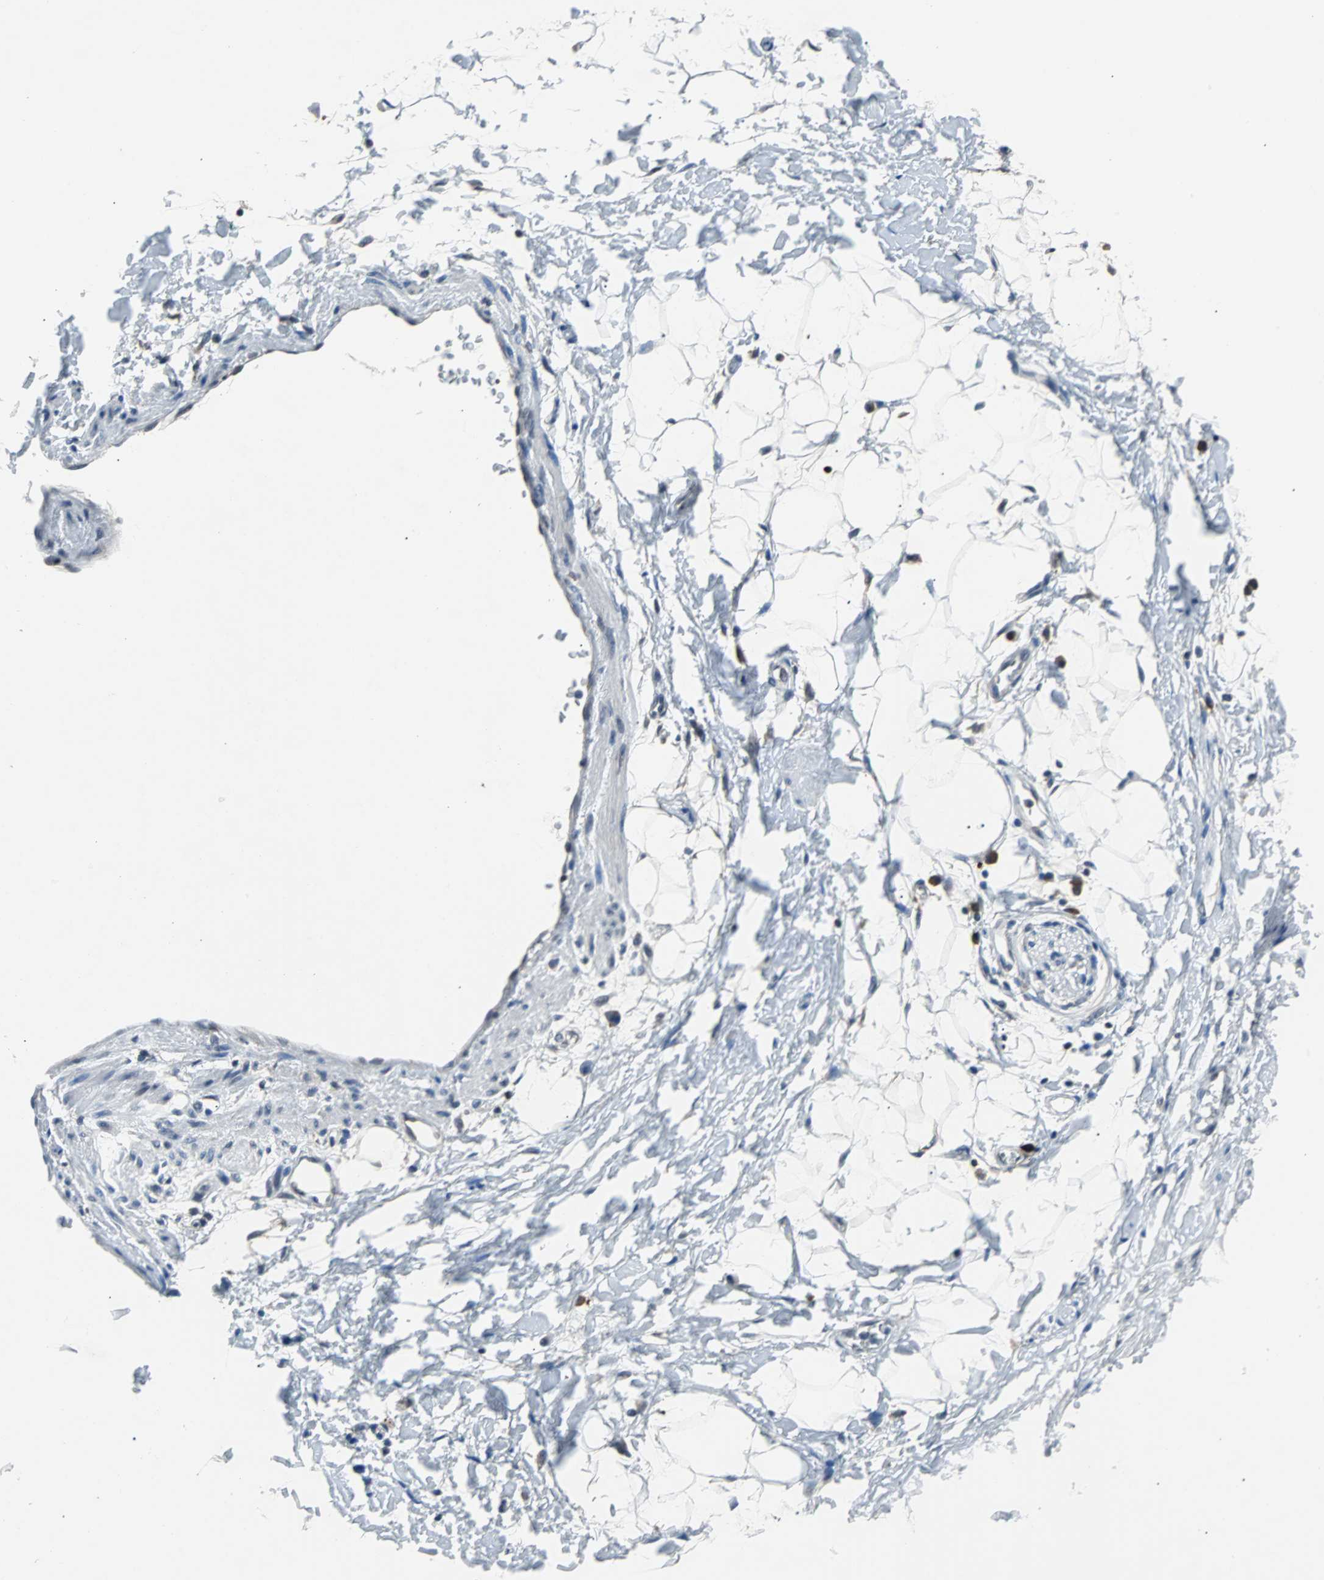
{"staining": {"intensity": "weak", "quantity": "<25%", "location": "cytoplasmic/membranous"}, "tissue": "adipose tissue", "cell_type": "Adipocytes", "image_type": "normal", "snomed": [{"axis": "morphology", "description": "Normal tissue, NOS"}, {"axis": "topography", "description": "Soft tissue"}], "caption": "The immunohistochemistry (IHC) histopathology image has no significant expression in adipocytes of adipose tissue. (DAB (3,3'-diaminobenzidine) IHC, high magnification).", "gene": "USP28", "patient": {"sex": "male", "age": 72}}